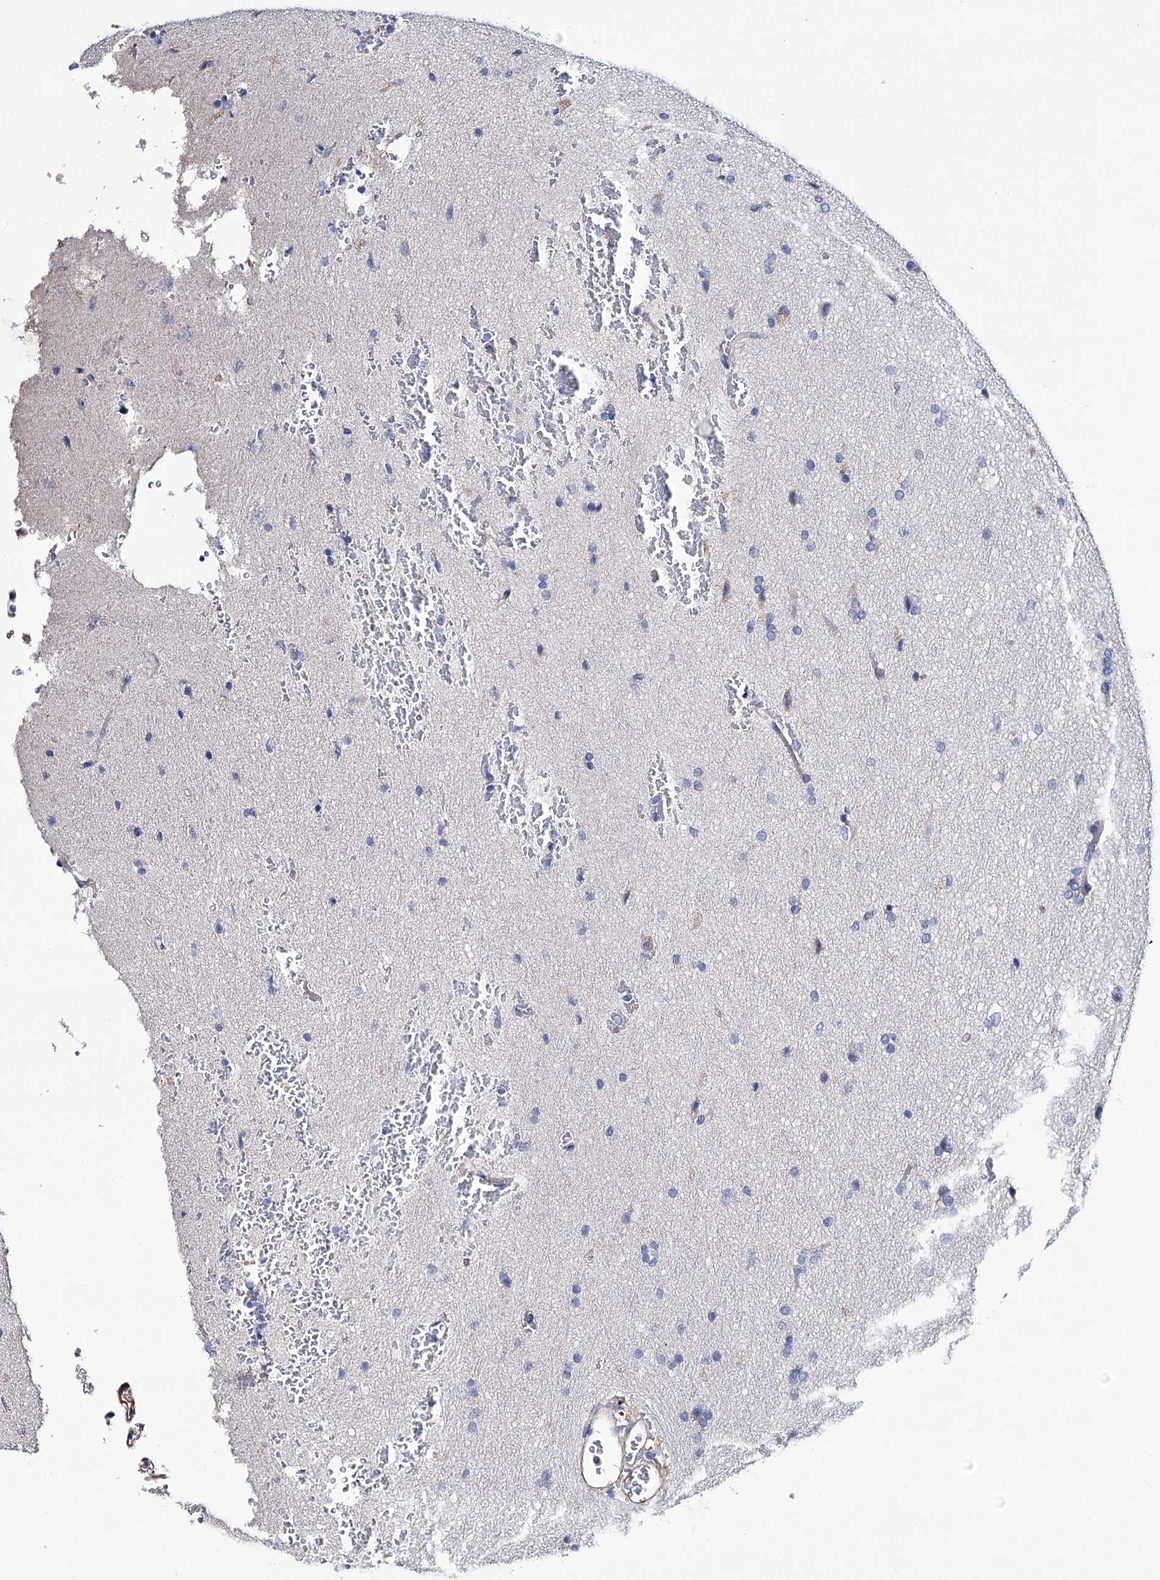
{"staining": {"intensity": "negative", "quantity": "none", "location": "none"}, "tissue": "glioma", "cell_type": "Tumor cells", "image_type": "cancer", "snomed": [{"axis": "morphology", "description": "Glioma, malignant, Low grade"}, {"axis": "topography", "description": "Brain"}], "caption": "Immunohistochemistry (IHC) of human glioma shows no staining in tumor cells.", "gene": "EPYC", "patient": {"sex": "female", "age": 37}}